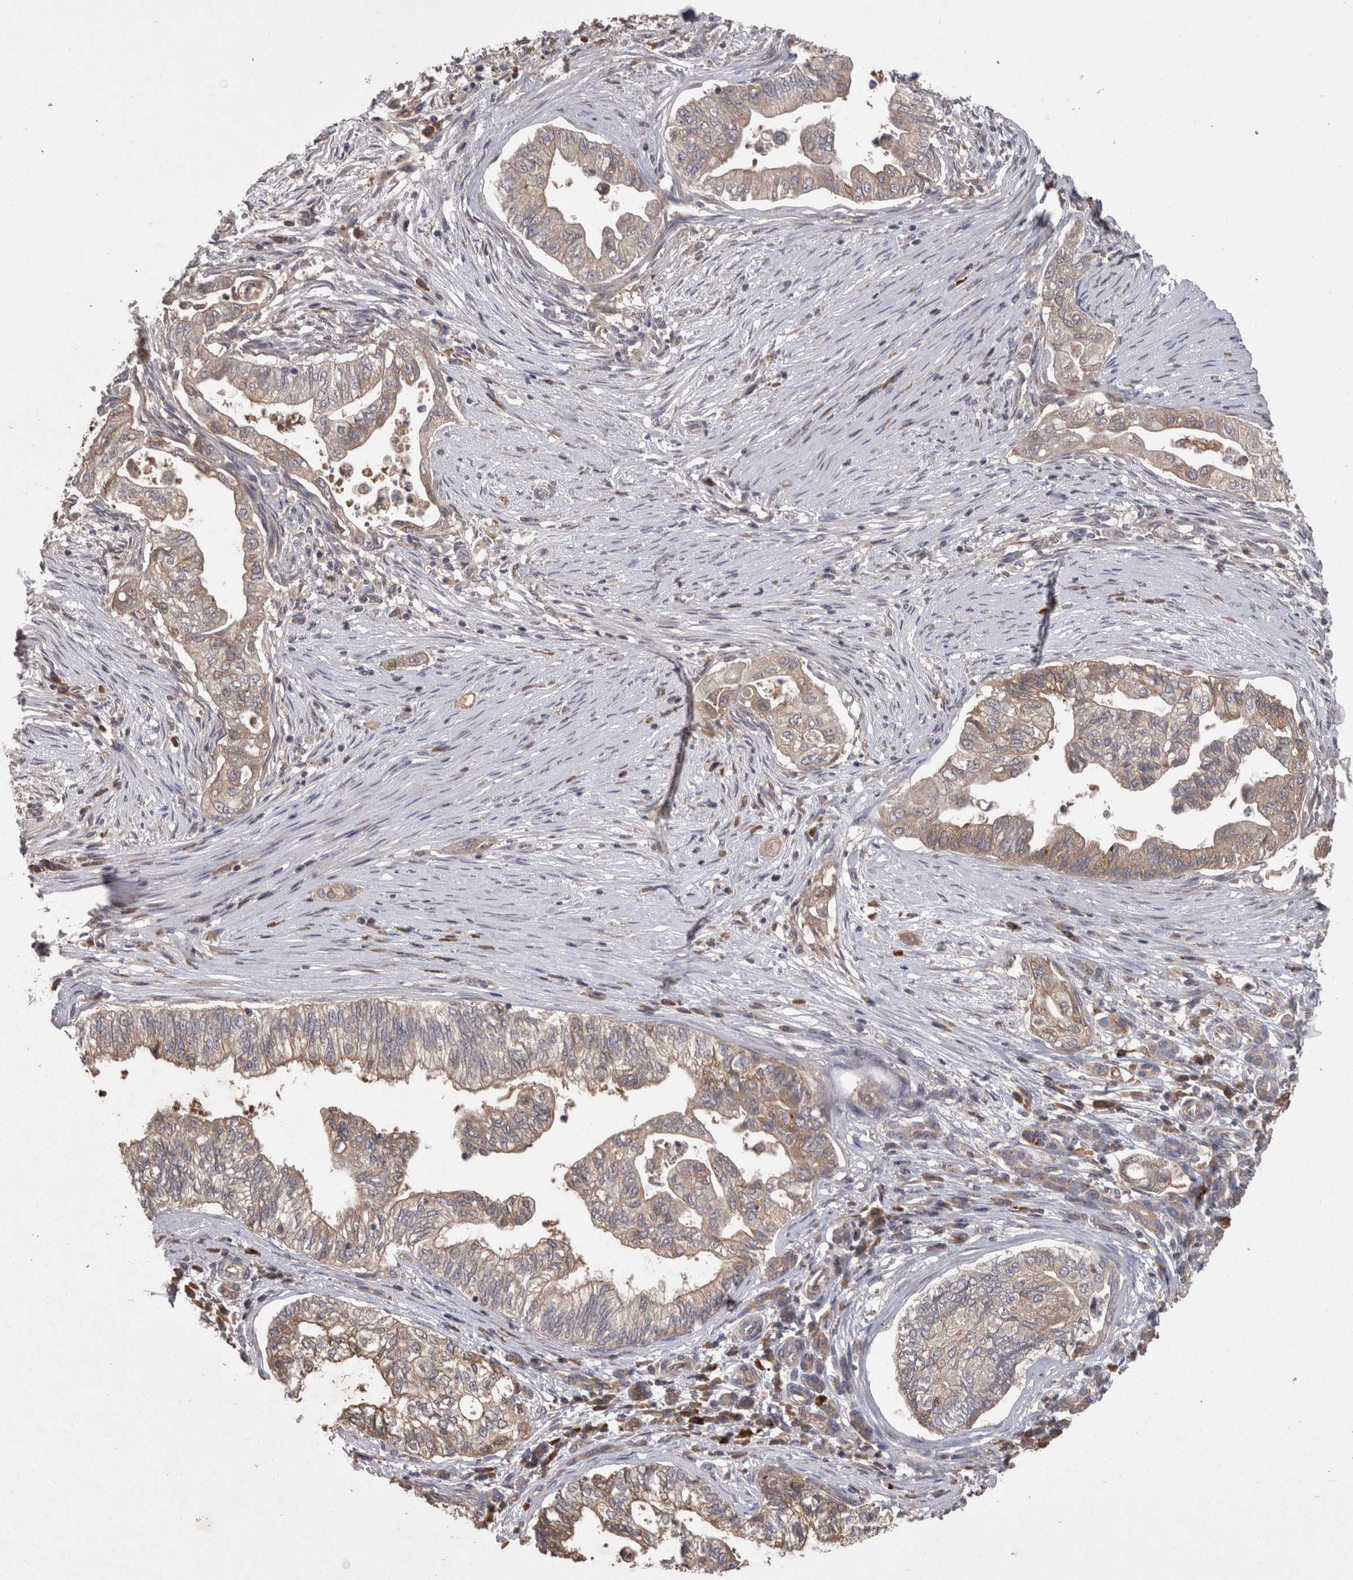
{"staining": {"intensity": "weak", "quantity": ">75%", "location": "cytoplasmic/membranous"}, "tissue": "pancreatic cancer", "cell_type": "Tumor cells", "image_type": "cancer", "snomed": [{"axis": "morphology", "description": "Adenocarcinoma, NOS"}, {"axis": "topography", "description": "Pancreas"}], "caption": "A brown stain labels weak cytoplasmic/membranous staining of a protein in human pancreatic adenocarcinoma tumor cells. Immunohistochemistry (ihc) stains the protein in brown and the nuclei are stained blue.", "gene": "PCM1", "patient": {"sex": "male", "age": 72}}